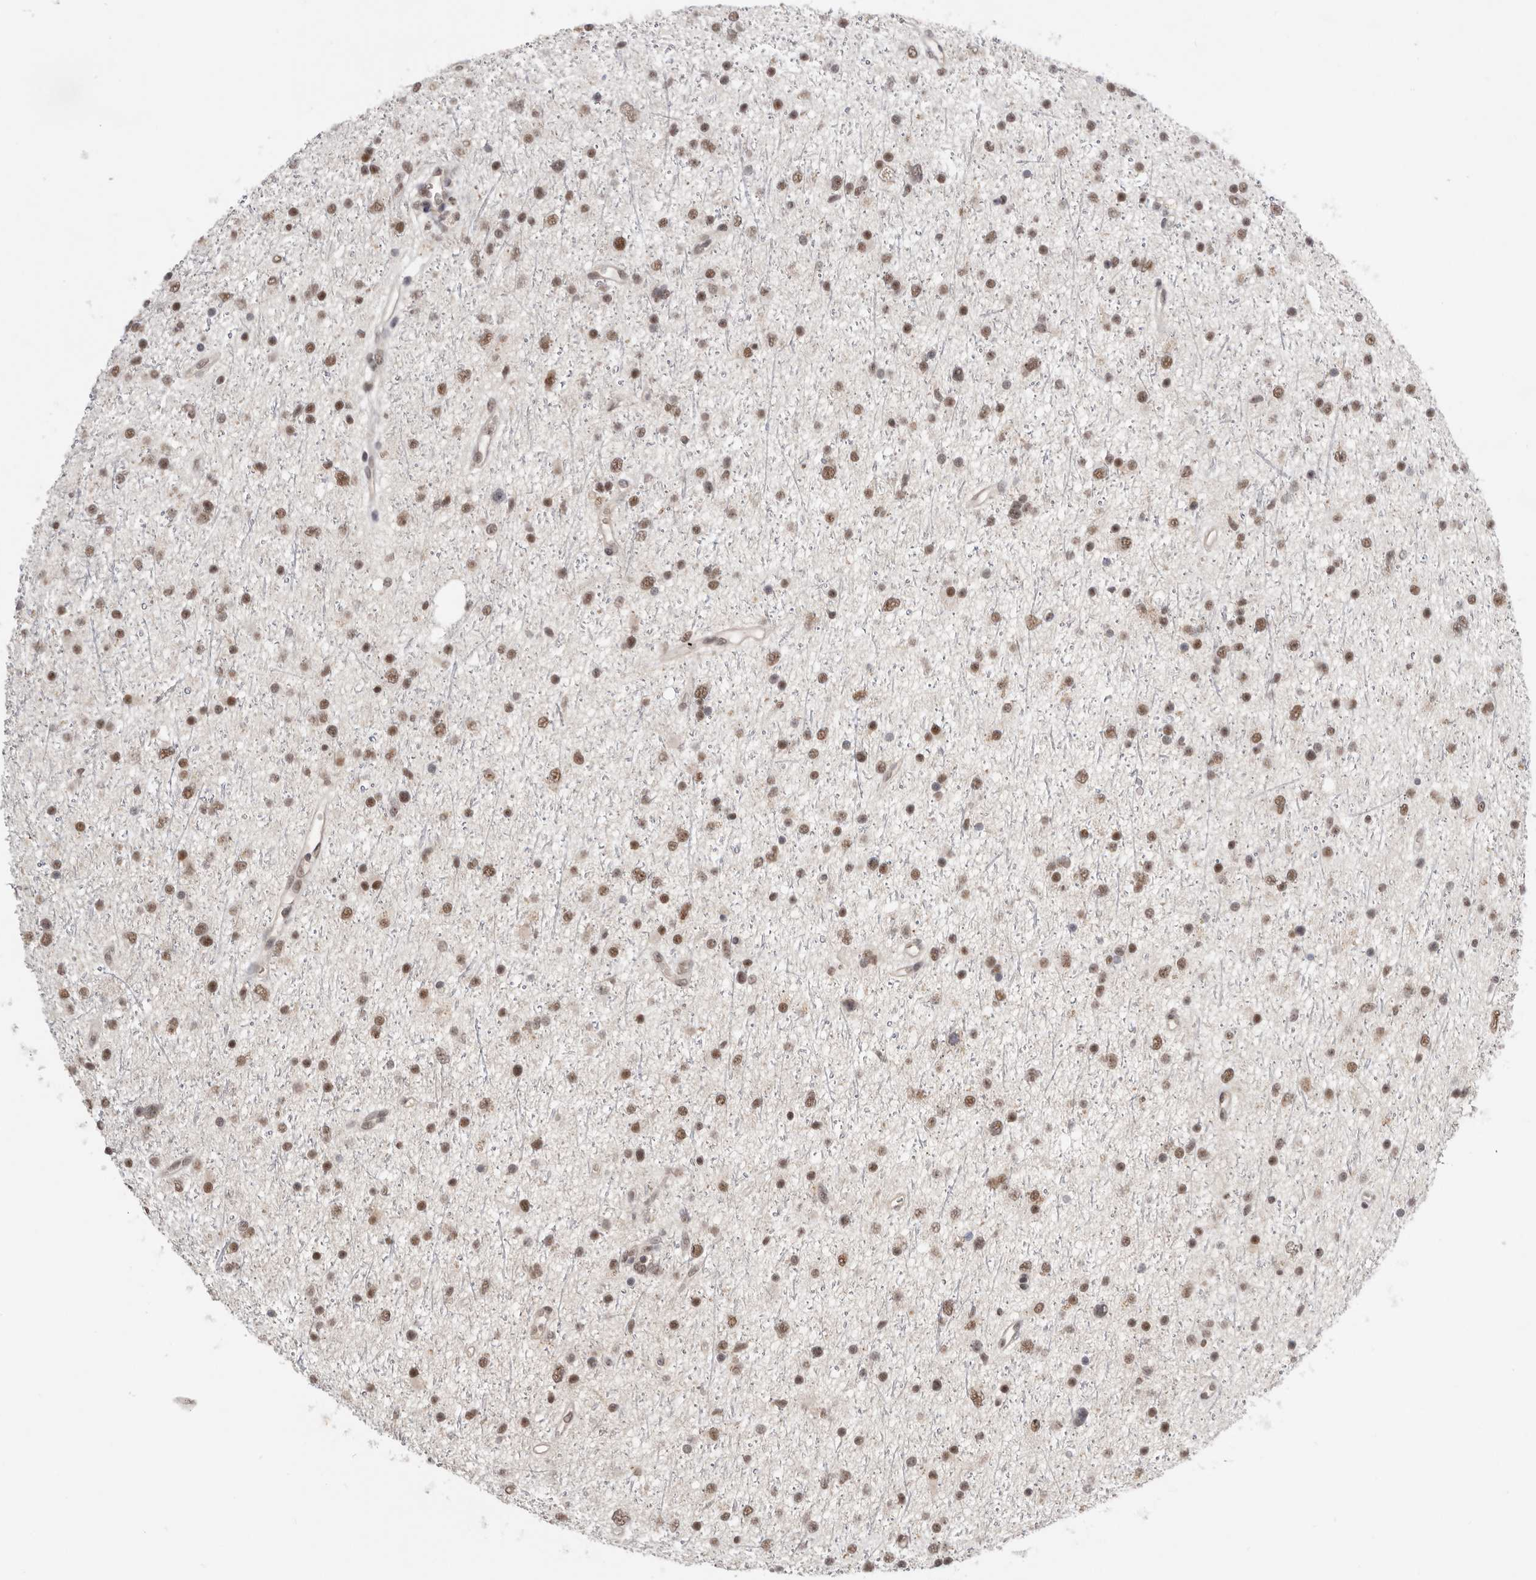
{"staining": {"intensity": "moderate", "quantity": ">75%", "location": "nuclear"}, "tissue": "glioma", "cell_type": "Tumor cells", "image_type": "cancer", "snomed": [{"axis": "morphology", "description": "Glioma, malignant, Low grade"}, {"axis": "topography", "description": "Cerebral cortex"}], "caption": "Human low-grade glioma (malignant) stained with a brown dye shows moderate nuclear positive staining in about >75% of tumor cells.", "gene": "BRCA2", "patient": {"sex": "female", "age": 39}}